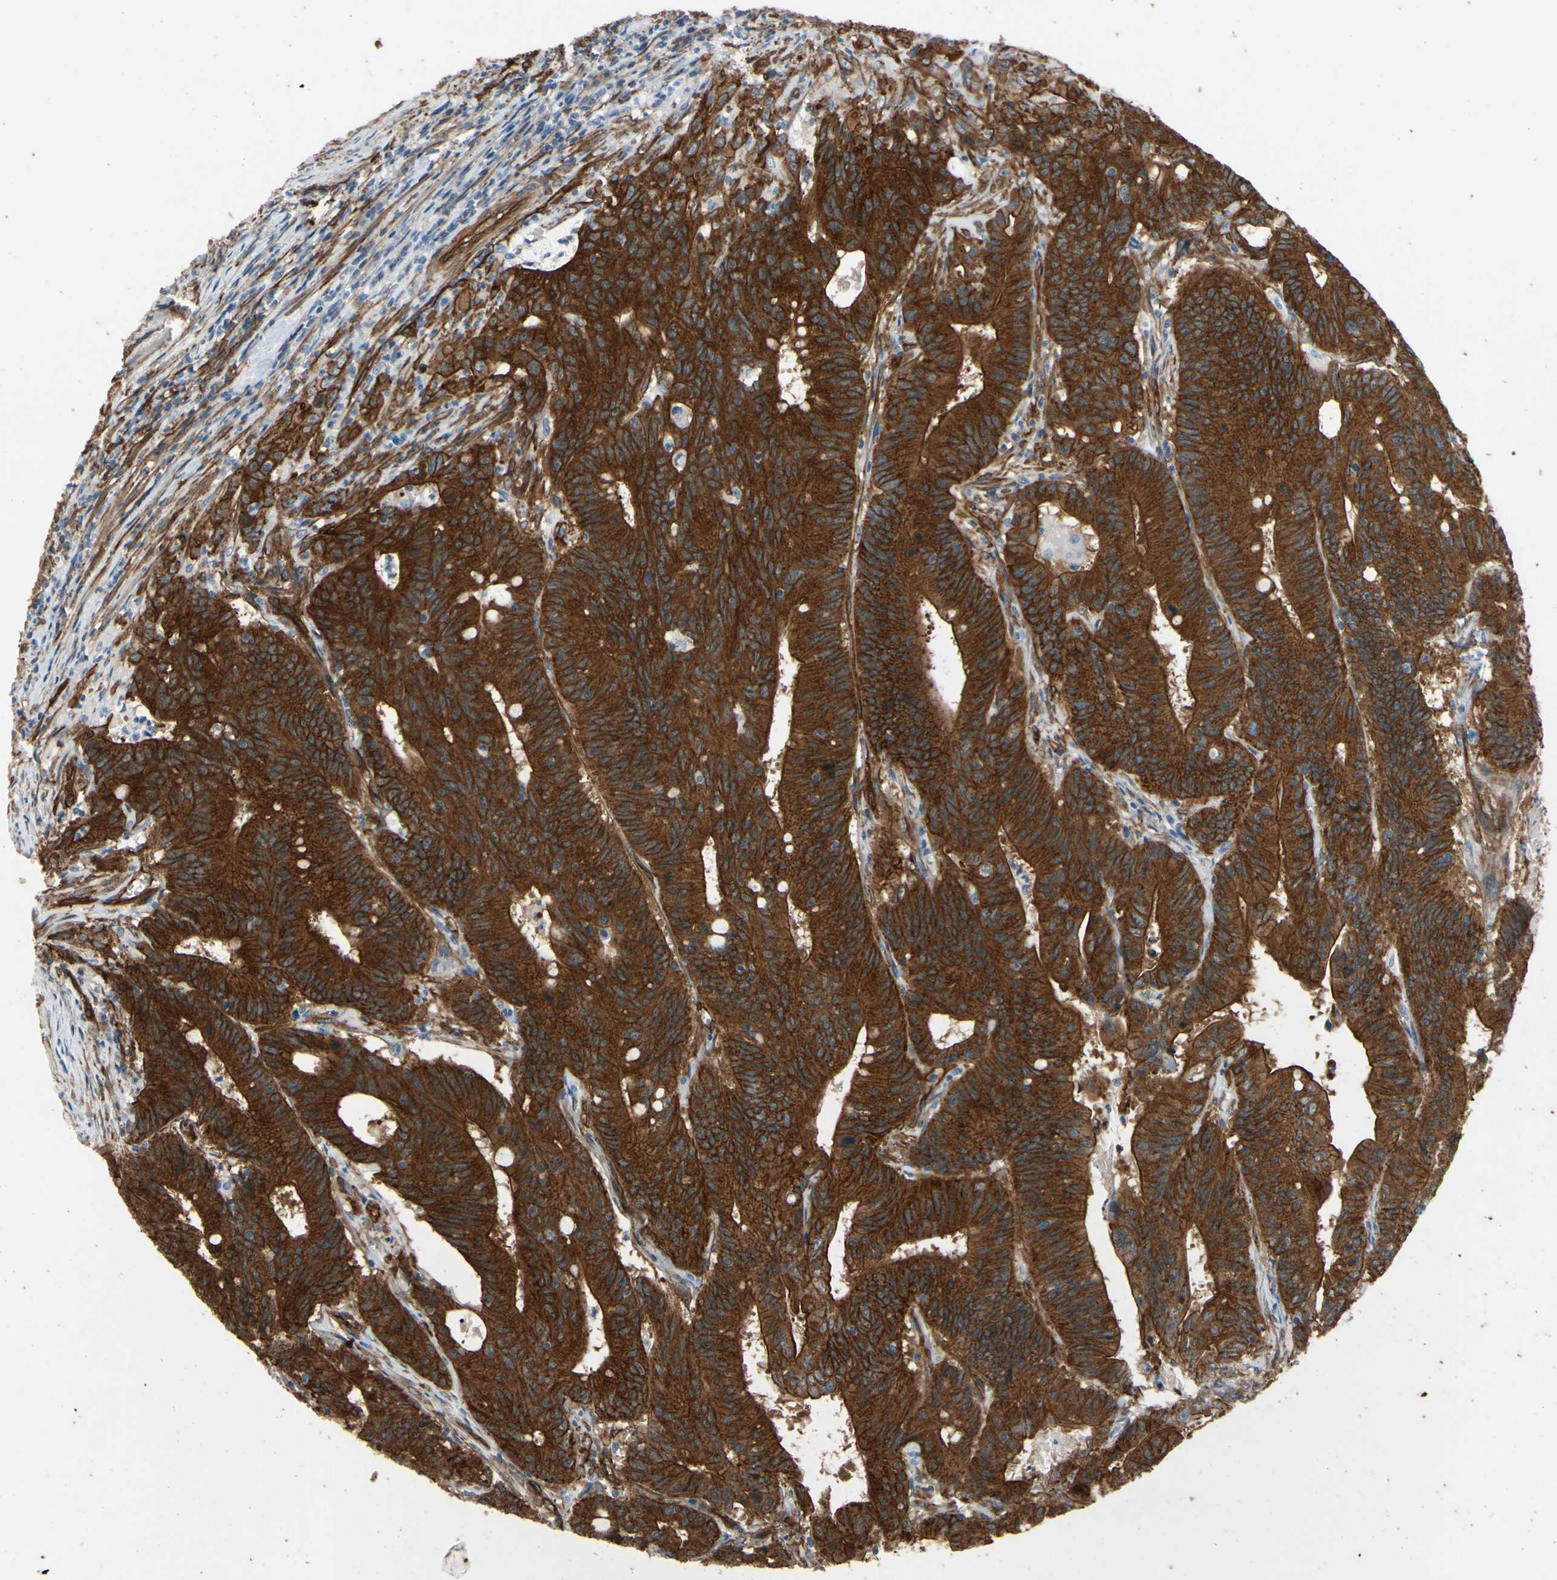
{"staining": {"intensity": "strong", "quantity": ">75%", "location": "cytoplasmic/membranous"}, "tissue": "colorectal cancer", "cell_type": "Tumor cells", "image_type": "cancer", "snomed": [{"axis": "morphology", "description": "Adenocarcinoma, NOS"}, {"axis": "topography", "description": "Colon"}], "caption": "Strong cytoplasmic/membranous expression for a protein is seen in about >75% of tumor cells of adenocarcinoma (colorectal) using IHC.", "gene": "CTTNBP2", "patient": {"sex": "male", "age": 45}}